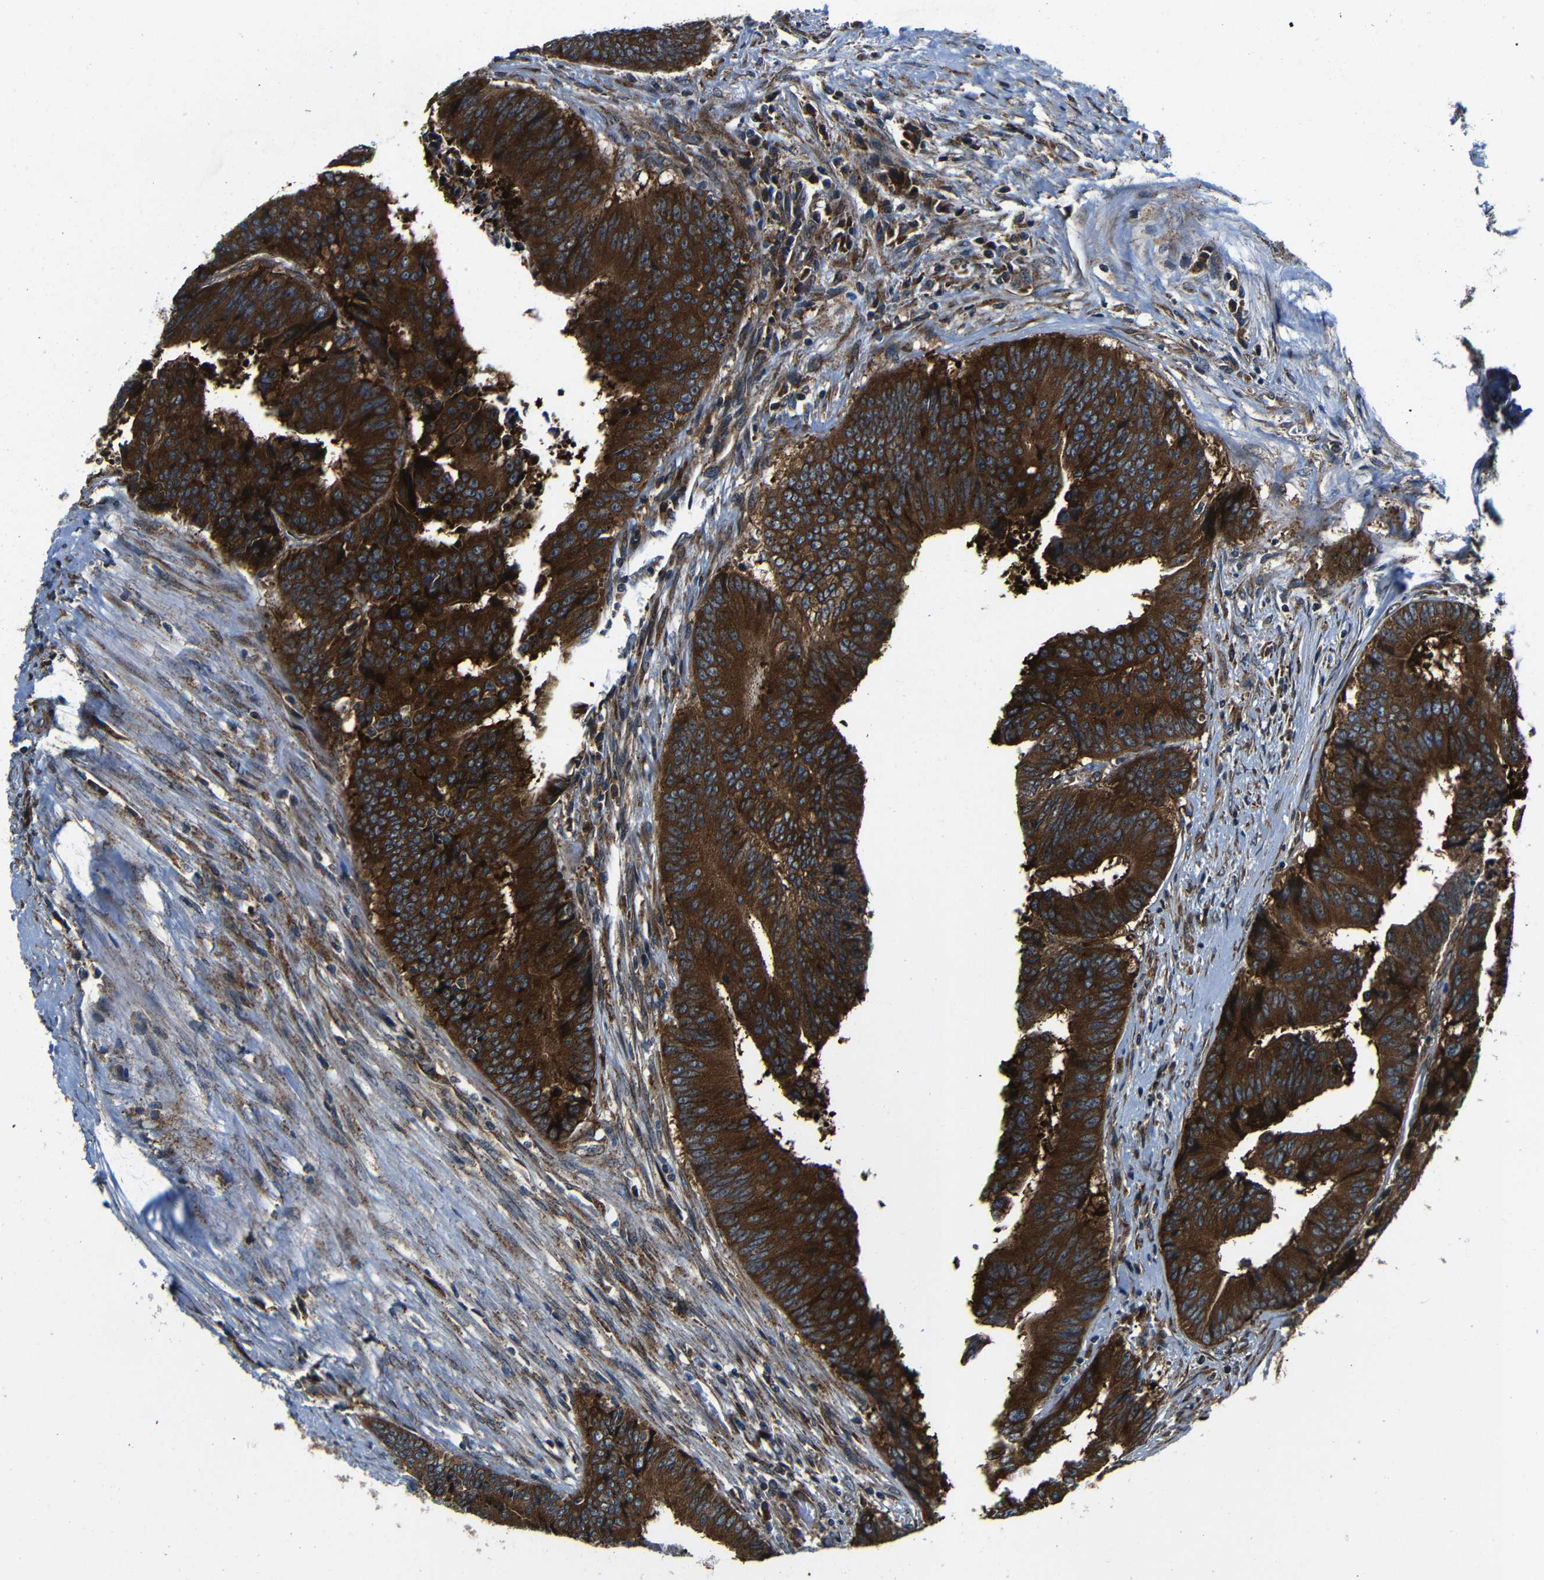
{"staining": {"intensity": "strong", "quantity": ">75%", "location": "cytoplasmic/membranous"}, "tissue": "colorectal cancer", "cell_type": "Tumor cells", "image_type": "cancer", "snomed": [{"axis": "morphology", "description": "Adenocarcinoma, NOS"}, {"axis": "topography", "description": "Rectum"}], "caption": "Strong cytoplasmic/membranous protein expression is appreciated in about >75% of tumor cells in colorectal cancer (adenocarcinoma). Immunohistochemistry stains the protein in brown and the nuclei are stained blue.", "gene": "ABCE1", "patient": {"sex": "male", "age": 72}}